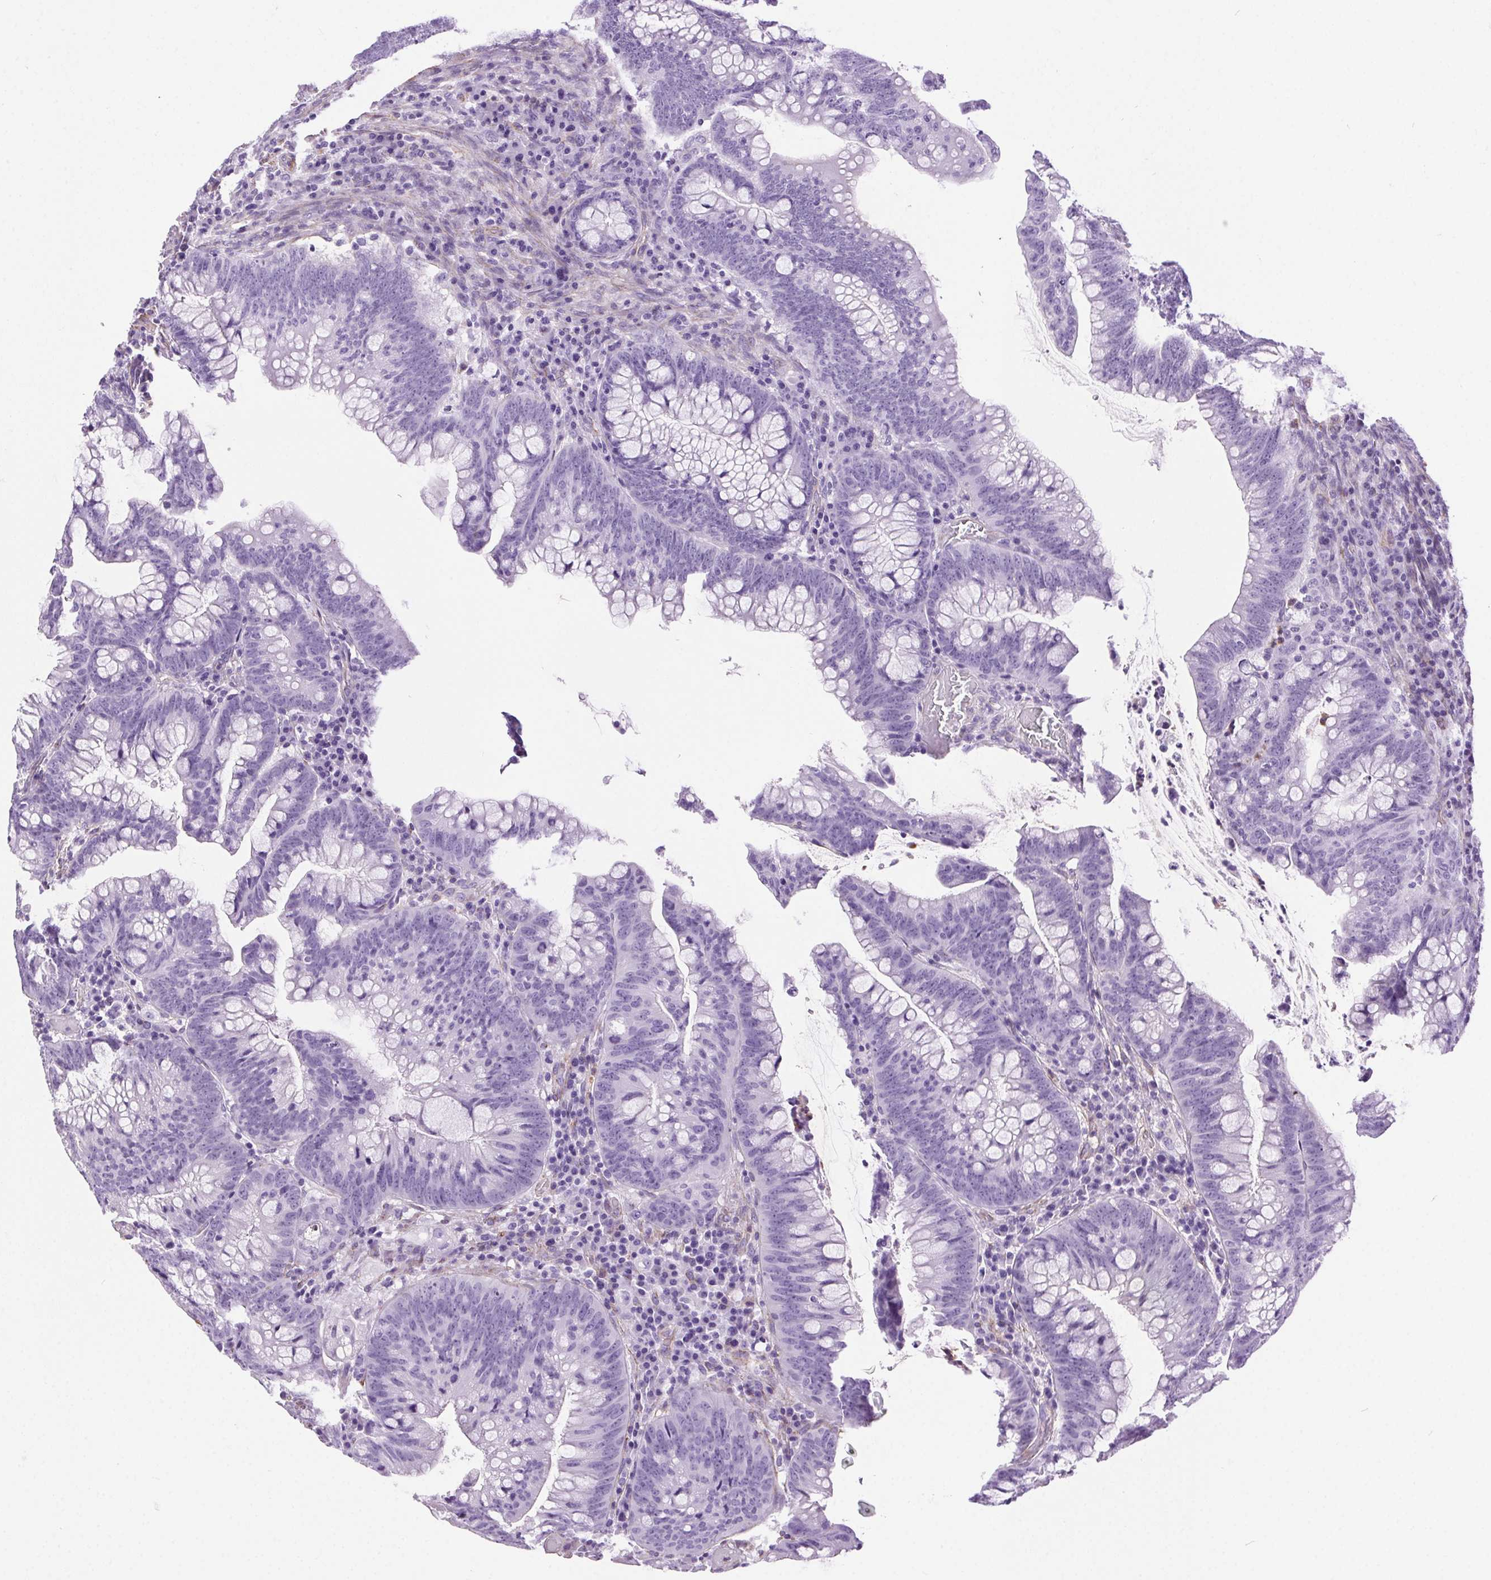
{"staining": {"intensity": "negative", "quantity": "none", "location": "none"}, "tissue": "colorectal cancer", "cell_type": "Tumor cells", "image_type": "cancer", "snomed": [{"axis": "morphology", "description": "Adenocarcinoma, NOS"}, {"axis": "topography", "description": "Colon"}], "caption": "Tumor cells show no significant positivity in adenocarcinoma (colorectal).", "gene": "SHCBP1L", "patient": {"sex": "male", "age": 62}}